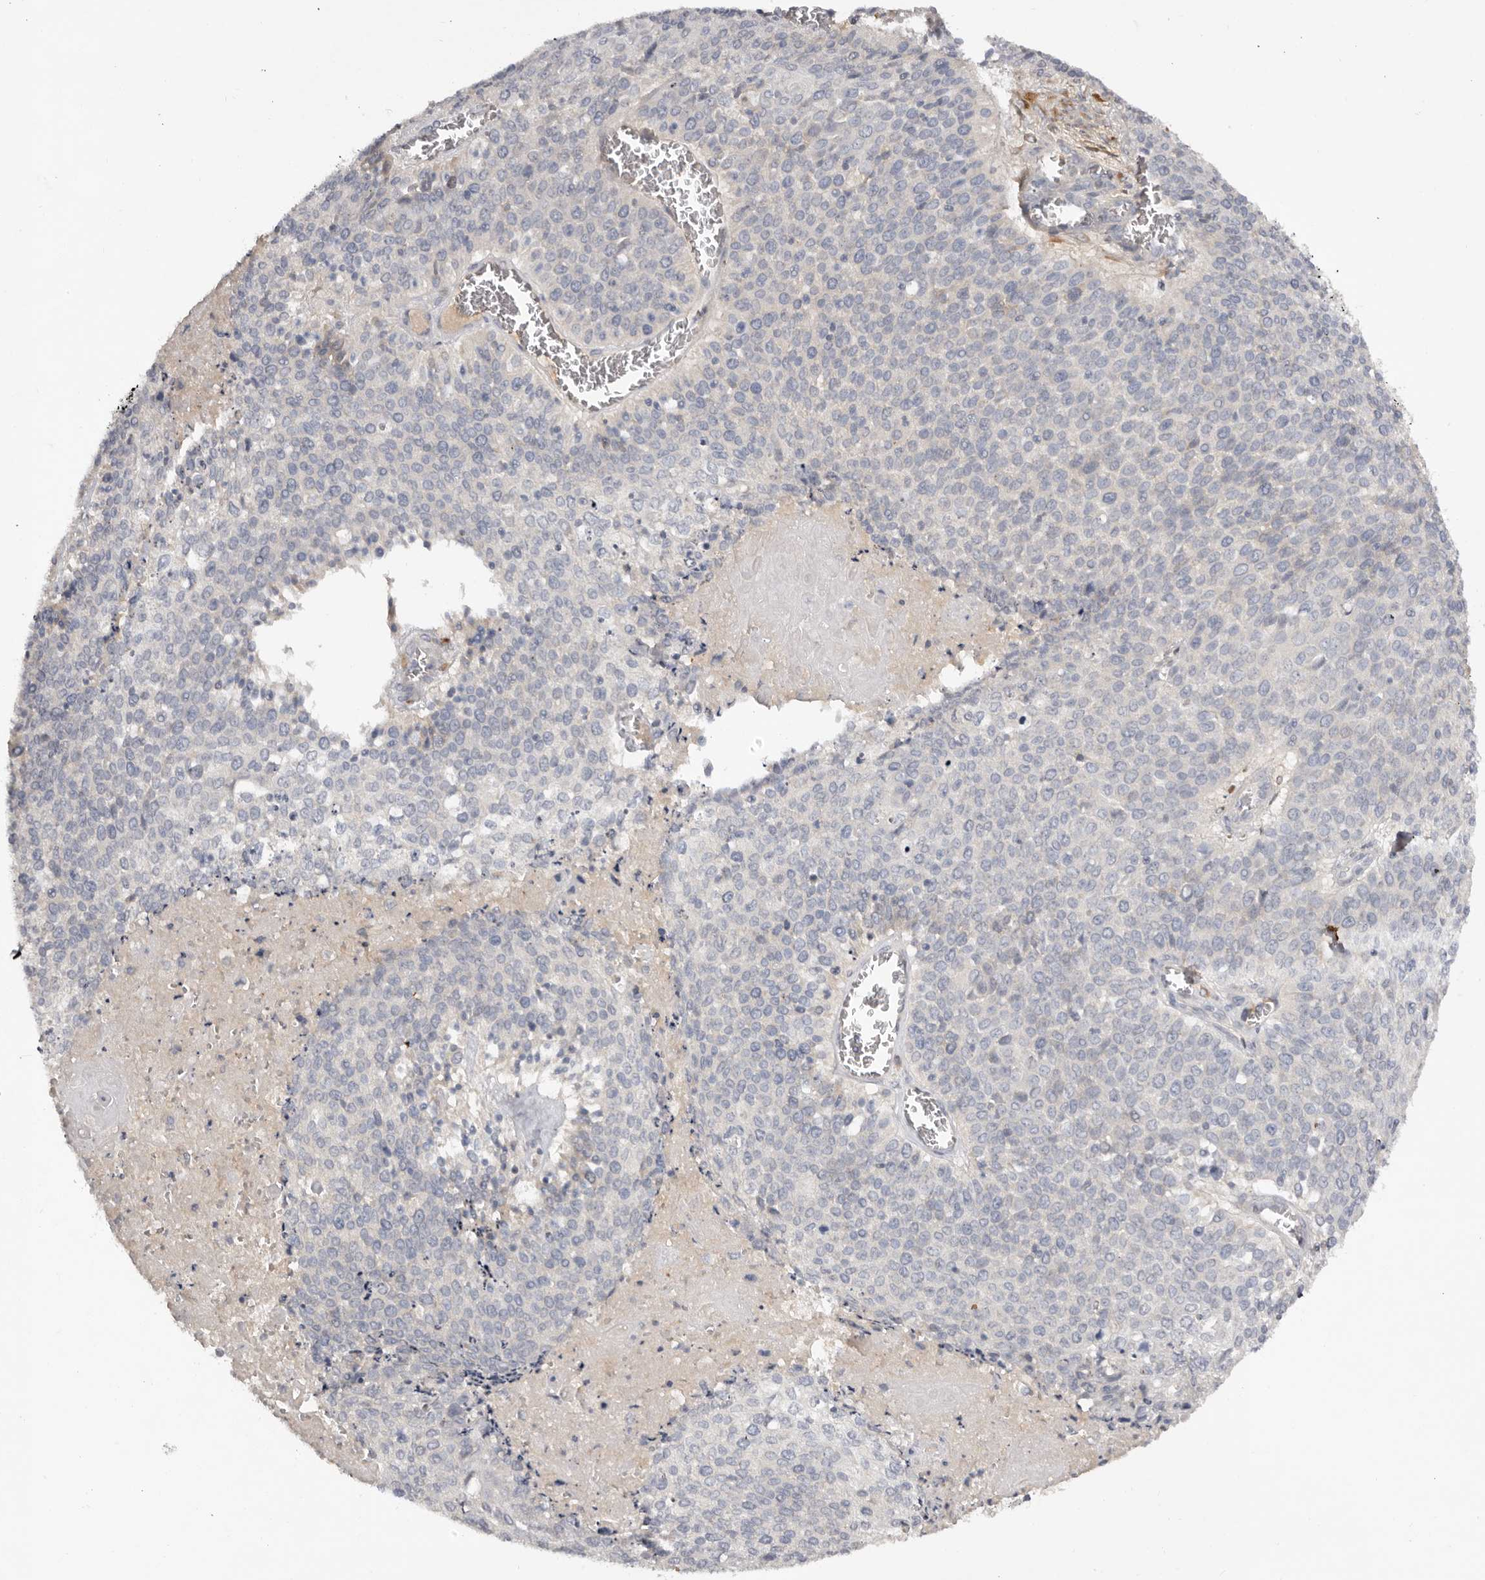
{"staining": {"intensity": "negative", "quantity": "none", "location": "none"}, "tissue": "cervical cancer", "cell_type": "Tumor cells", "image_type": "cancer", "snomed": [{"axis": "morphology", "description": "Squamous cell carcinoma, NOS"}, {"axis": "topography", "description": "Cervix"}], "caption": "Immunohistochemistry of cervical cancer exhibits no positivity in tumor cells.", "gene": "SCUBE2", "patient": {"sex": "female", "age": 39}}